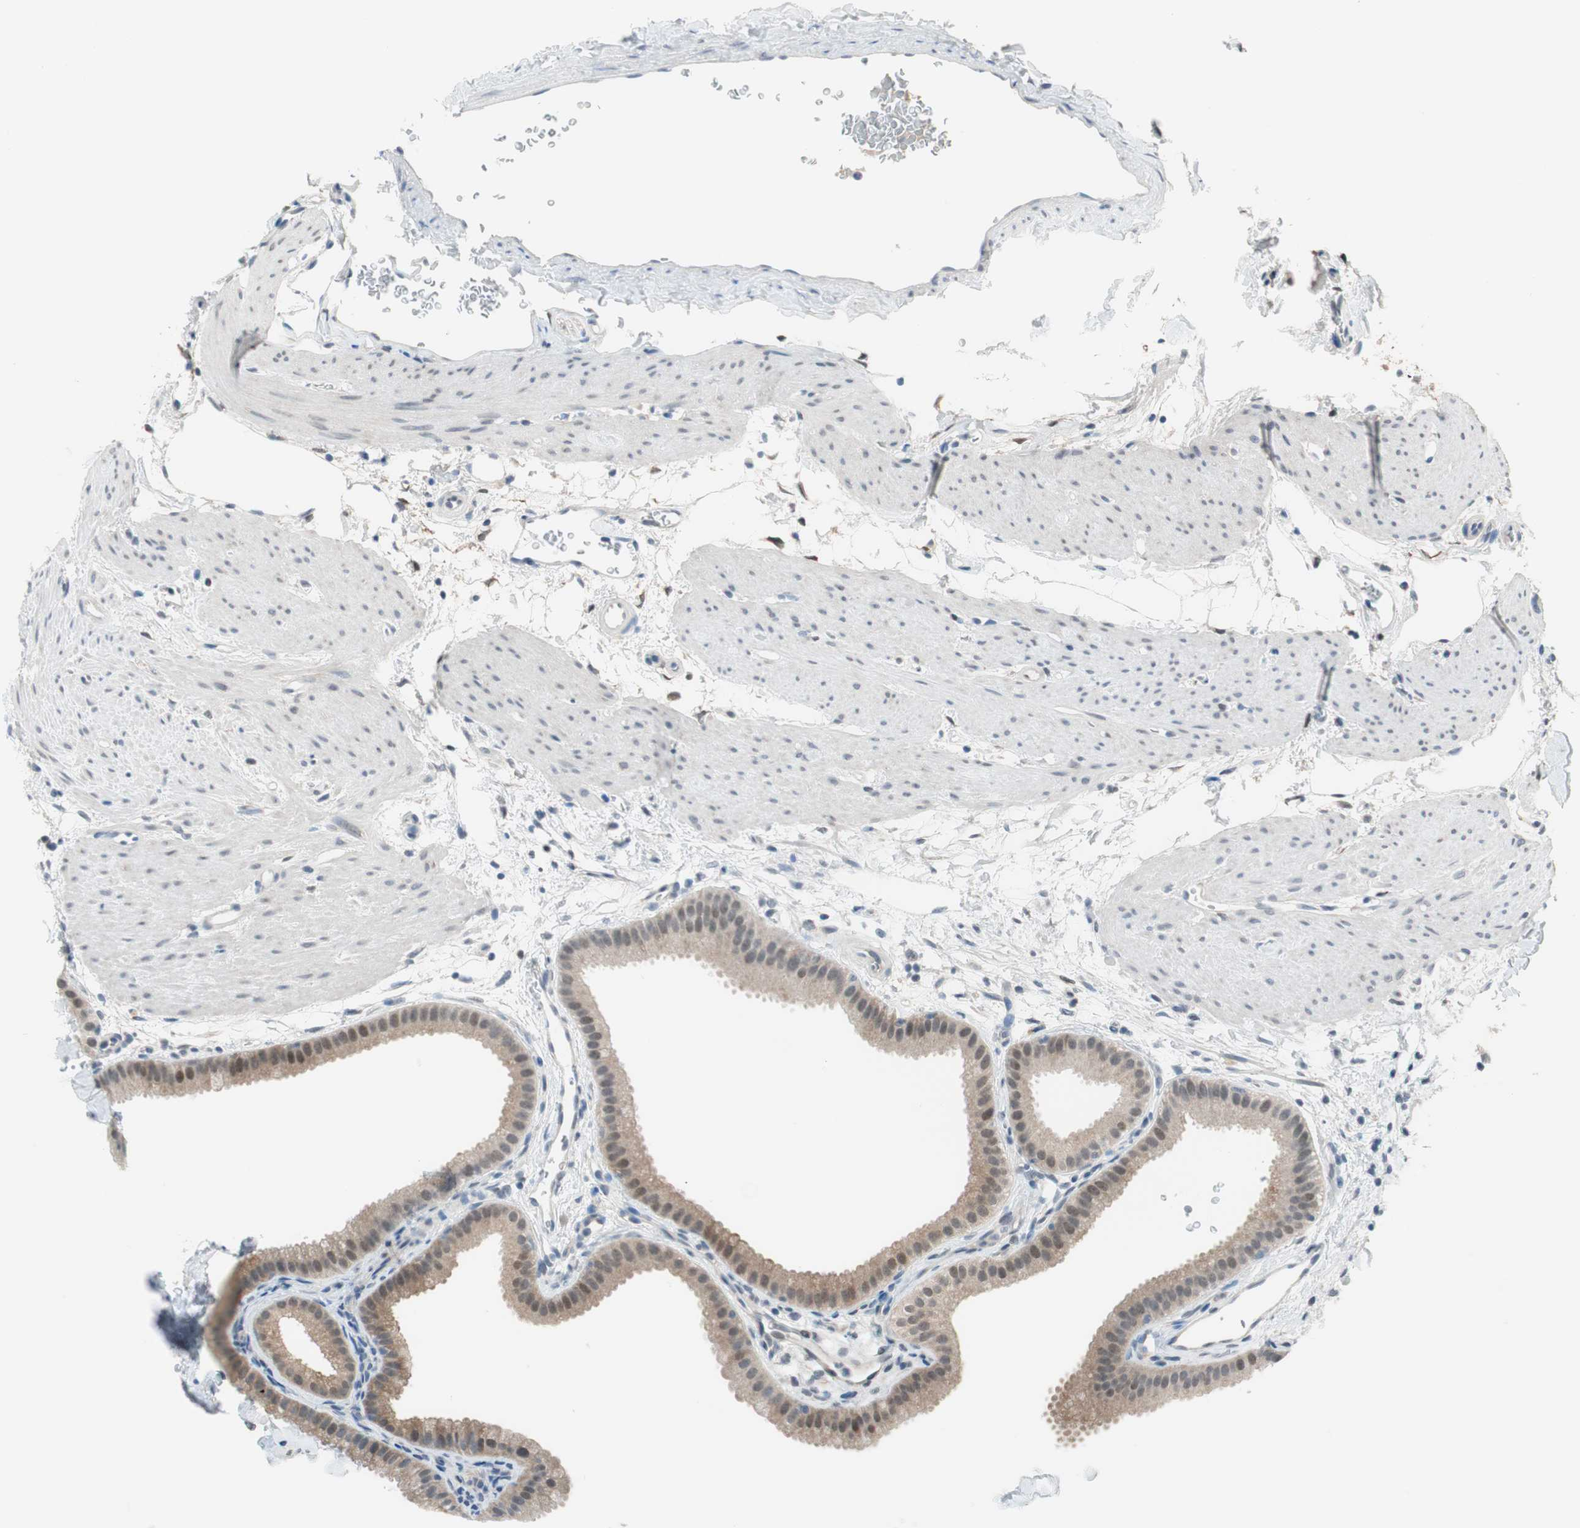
{"staining": {"intensity": "weak", "quantity": ">75%", "location": "cytoplasmic/membranous"}, "tissue": "gallbladder", "cell_type": "Glandular cells", "image_type": "normal", "snomed": [{"axis": "morphology", "description": "Normal tissue, NOS"}, {"axis": "topography", "description": "Gallbladder"}], "caption": "Normal gallbladder was stained to show a protein in brown. There is low levels of weak cytoplasmic/membranous staining in approximately >75% of glandular cells.", "gene": "GRHL1", "patient": {"sex": "female", "age": 64}}